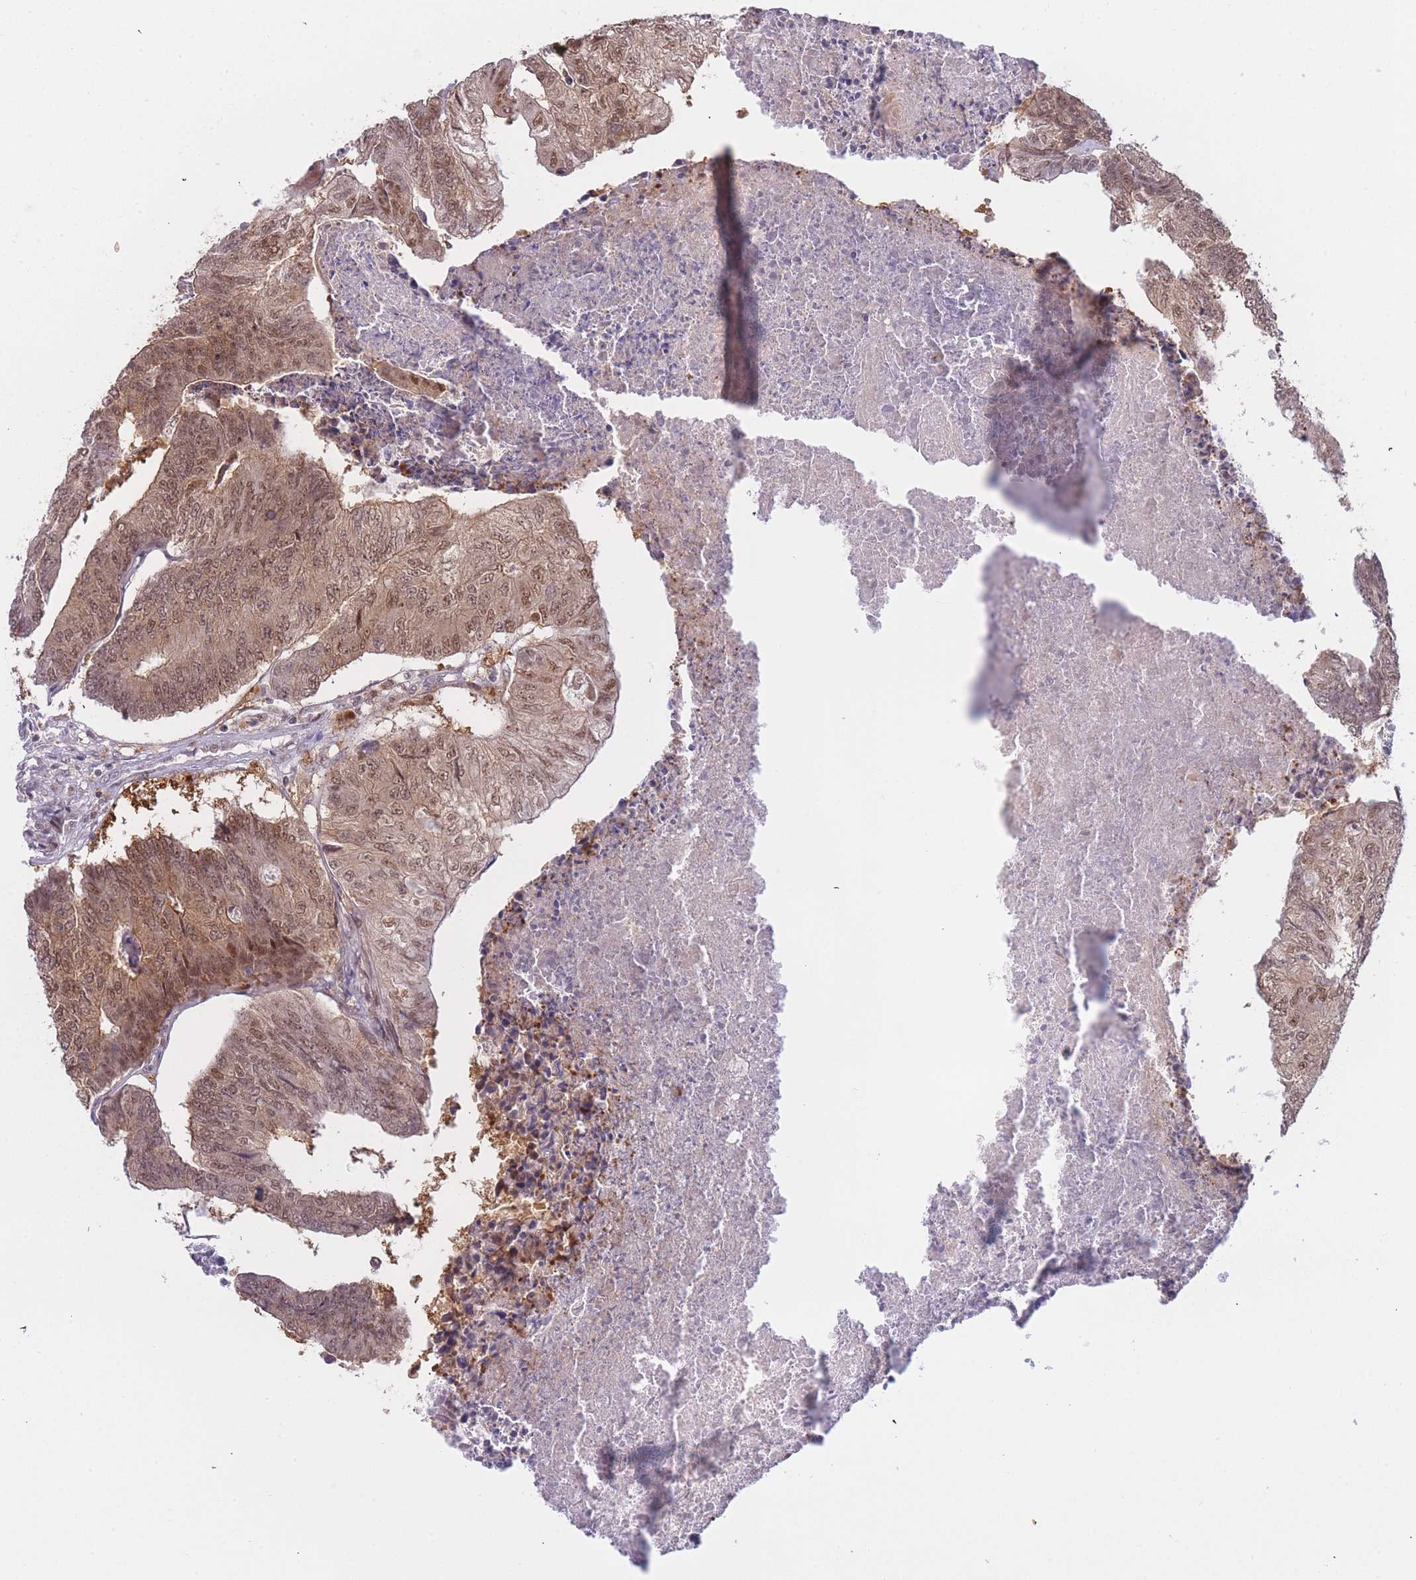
{"staining": {"intensity": "moderate", "quantity": ">75%", "location": "nuclear"}, "tissue": "colorectal cancer", "cell_type": "Tumor cells", "image_type": "cancer", "snomed": [{"axis": "morphology", "description": "Adenocarcinoma, NOS"}, {"axis": "topography", "description": "Colon"}], "caption": "IHC image of human colorectal cancer stained for a protein (brown), which displays medium levels of moderate nuclear positivity in approximately >75% of tumor cells.", "gene": "DEAF1", "patient": {"sex": "female", "age": 67}}